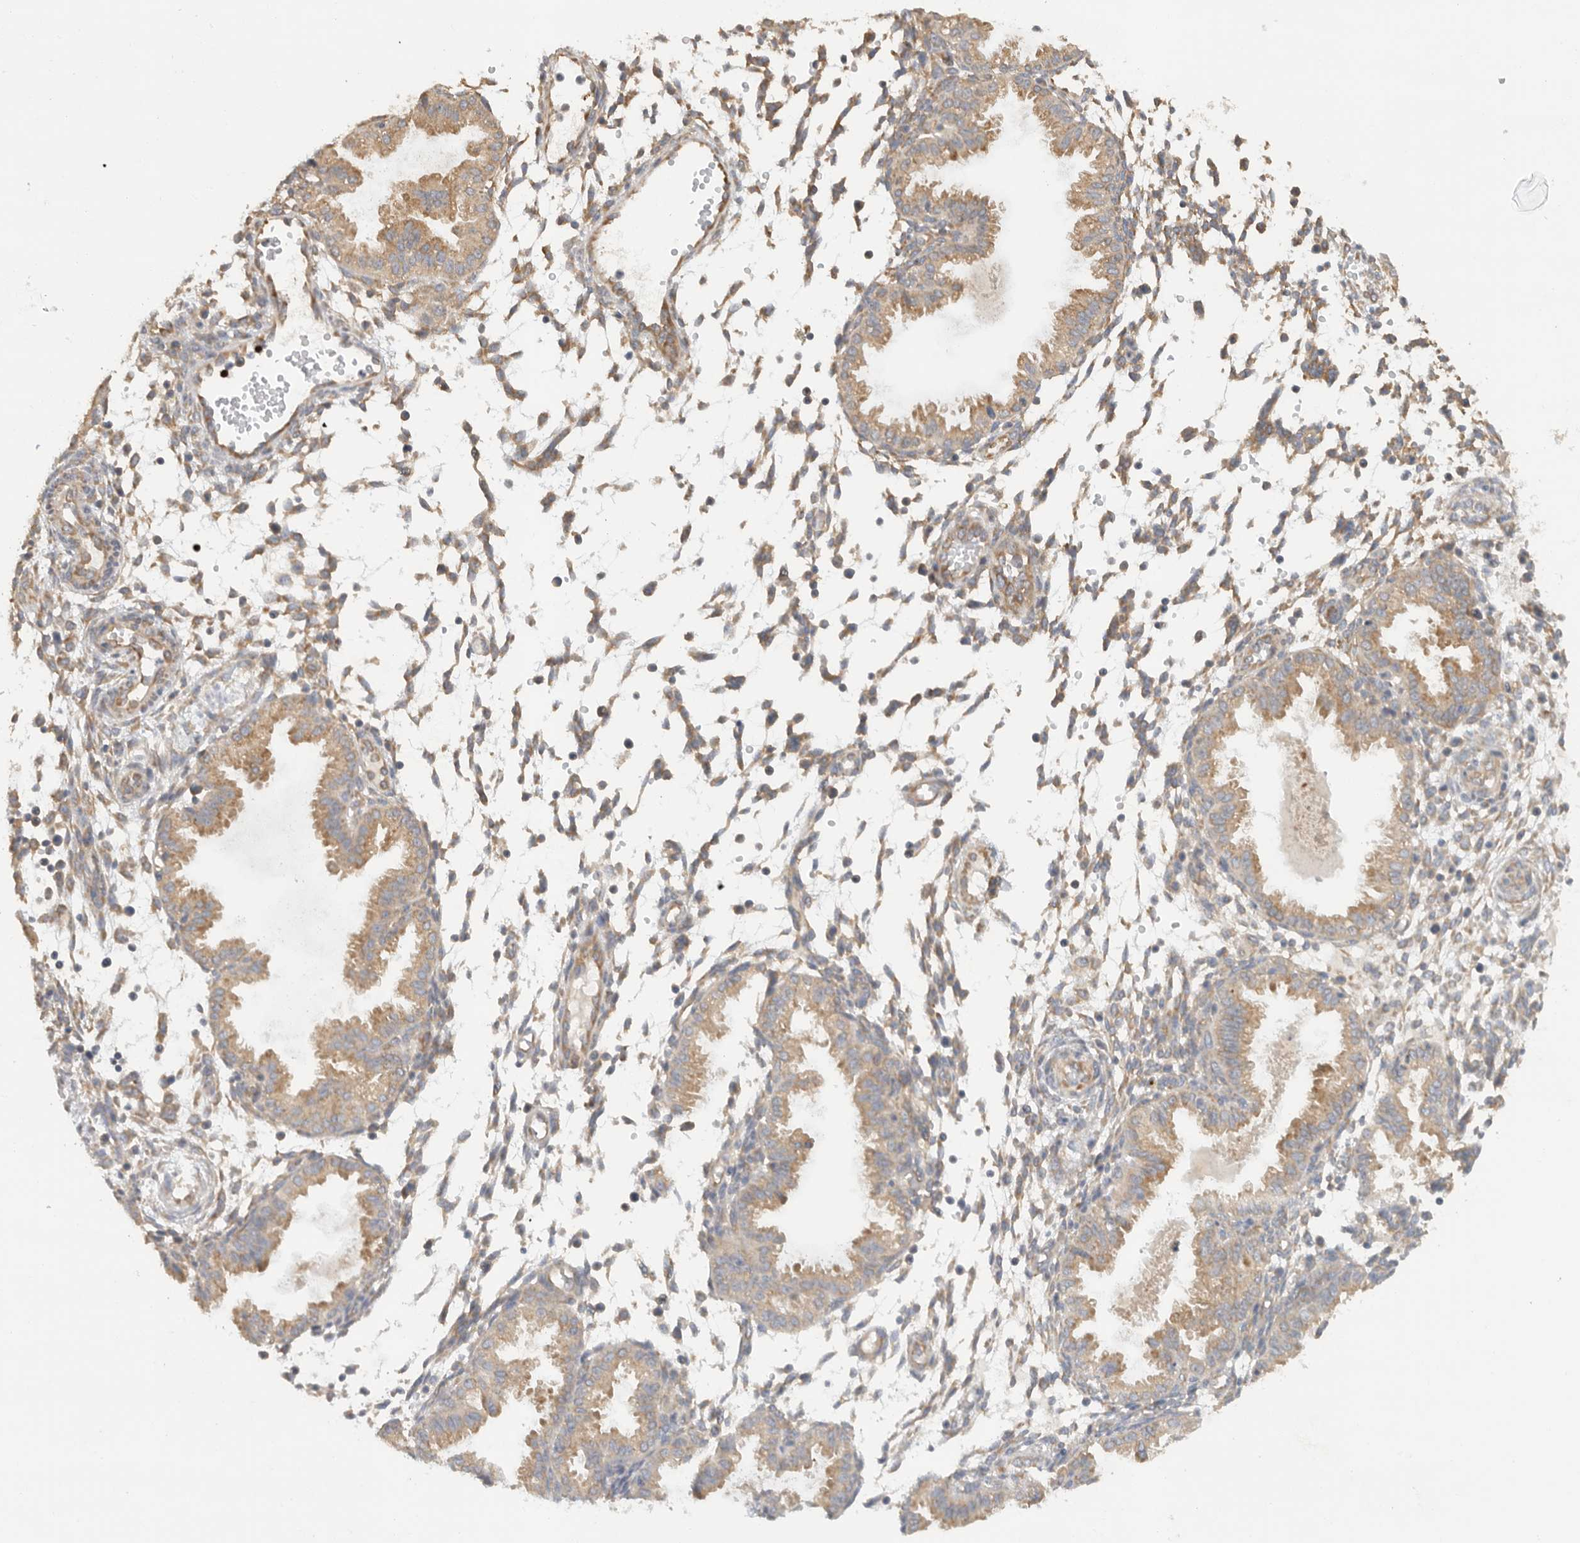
{"staining": {"intensity": "negative", "quantity": "none", "location": "none"}, "tissue": "endometrium", "cell_type": "Cells in endometrial stroma", "image_type": "normal", "snomed": [{"axis": "morphology", "description": "Normal tissue, NOS"}, {"axis": "topography", "description": "Endometrium"}], "caption": "The histopathology image demonstrates no significant staining in cells in endometrial stroma of endometrium. Nuclei are stained in blue.", "gene": "PUM1", "patient": {"sex": "female", "age": 33}}